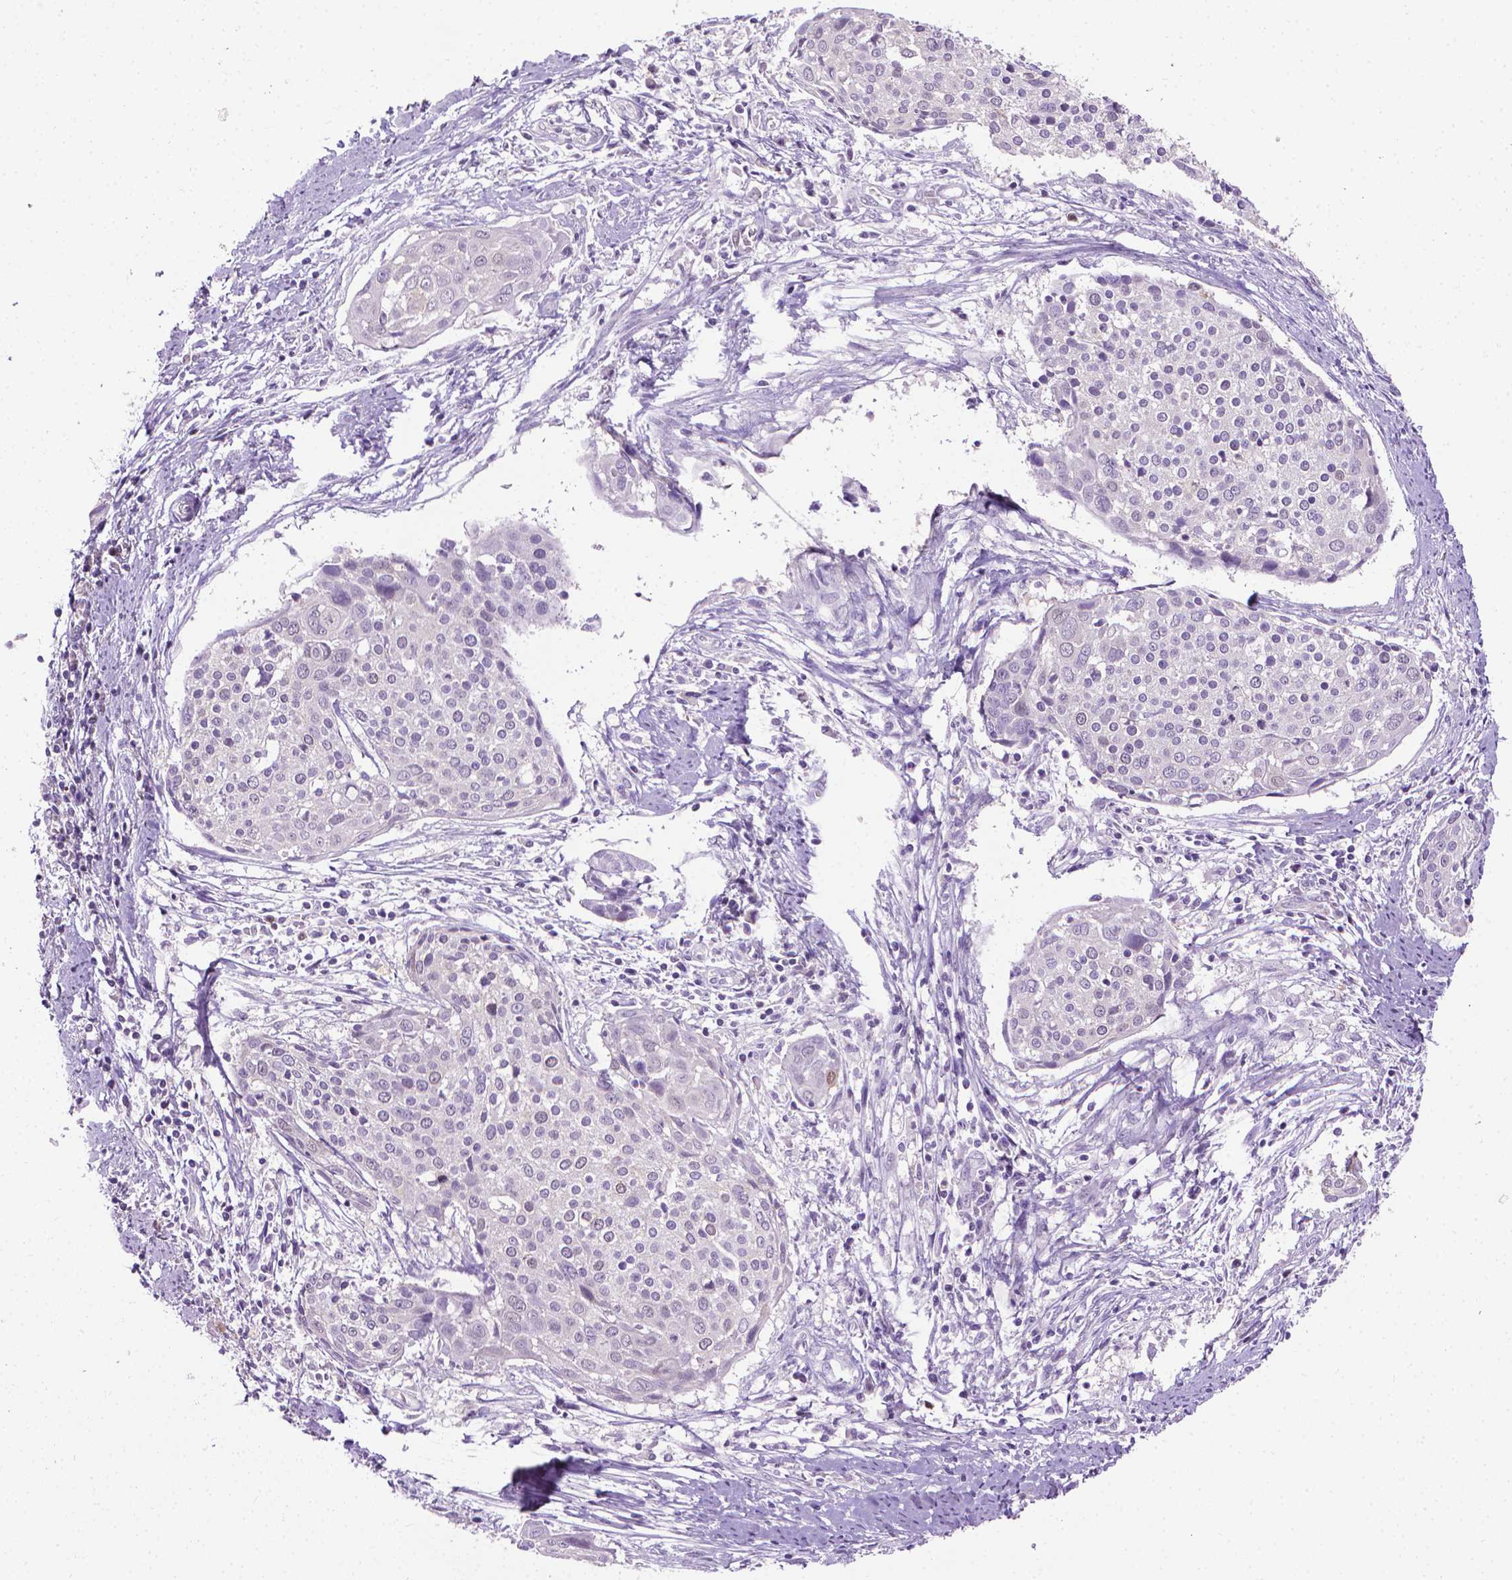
{"staining": {"intensity": "negative", "quantity": "none", "location": "none"}, "tissue": "cervical cancer", "cell_type": "Tumor cells", "image_type": "cancer", "snomed": [{"axis": "morphology", "description": "Squamous cell carcinoma, NOS"}, {"axis": "topography", "description": "Cervix"}], "caption": "The photomicrograph displays no significant staining in tumor cells of cervical cancer (squamous cell carcinoma).", "gene": "CDKN2D", "patient": {"sex": "female", "age": 39}}